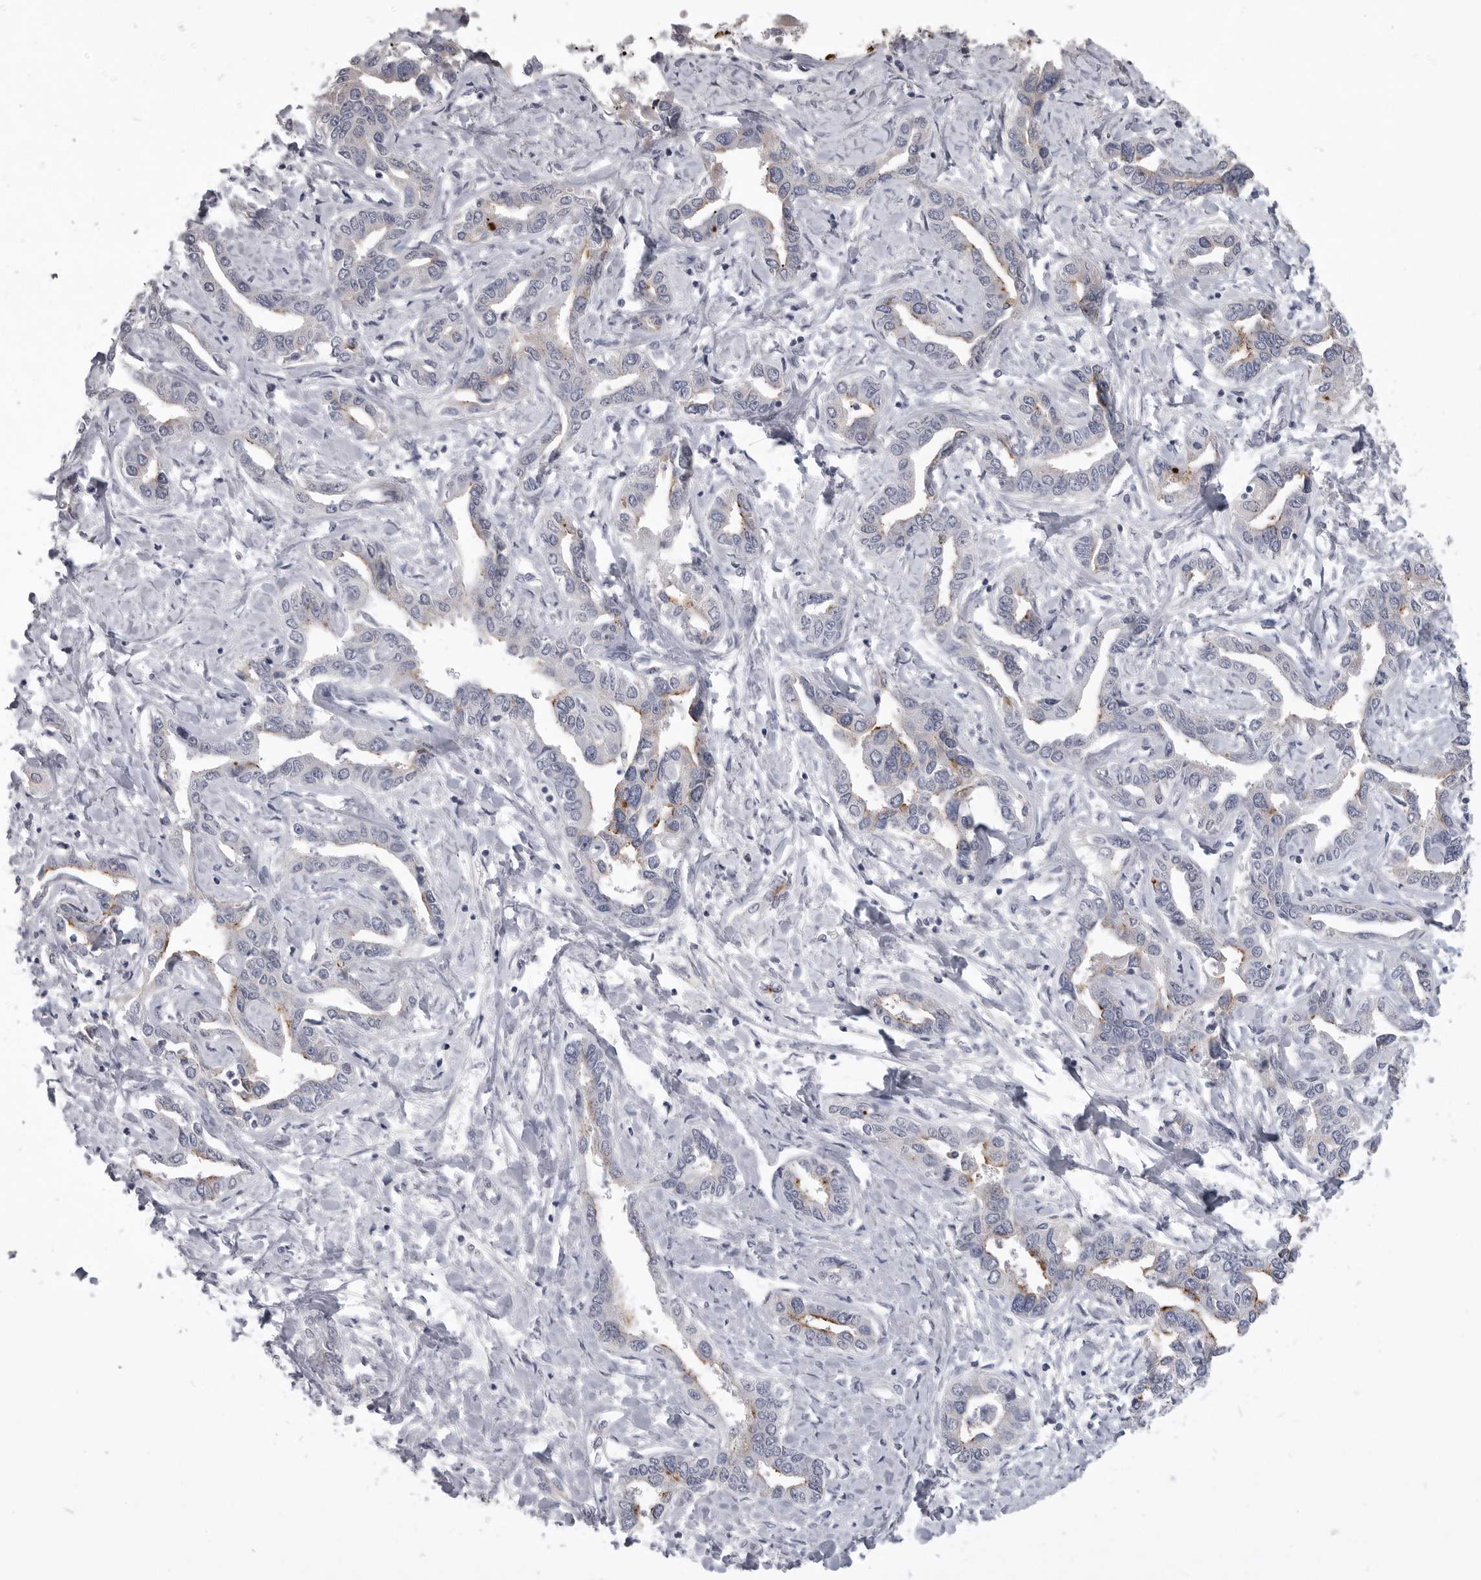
{"staining": {"intensity": "weak", "quantity": "<25%", "location": "cytoplasmic/membranous"}, "tissue": "liver cancer", "cell_type": "Tumor cells", "image_type": "cancer", "snomed": [{"axis": "morphology", "description": "Cholangiocarcinoma"}, {"axis": "topography", "description": "Liver"}], "caption": "A micrograph of cholangiocarcinoma (liver) stained for a protein reveals no brown staining in tumor cells.", "gene": "SERPING1", "patient": {"sex": "male", "age": 59}}